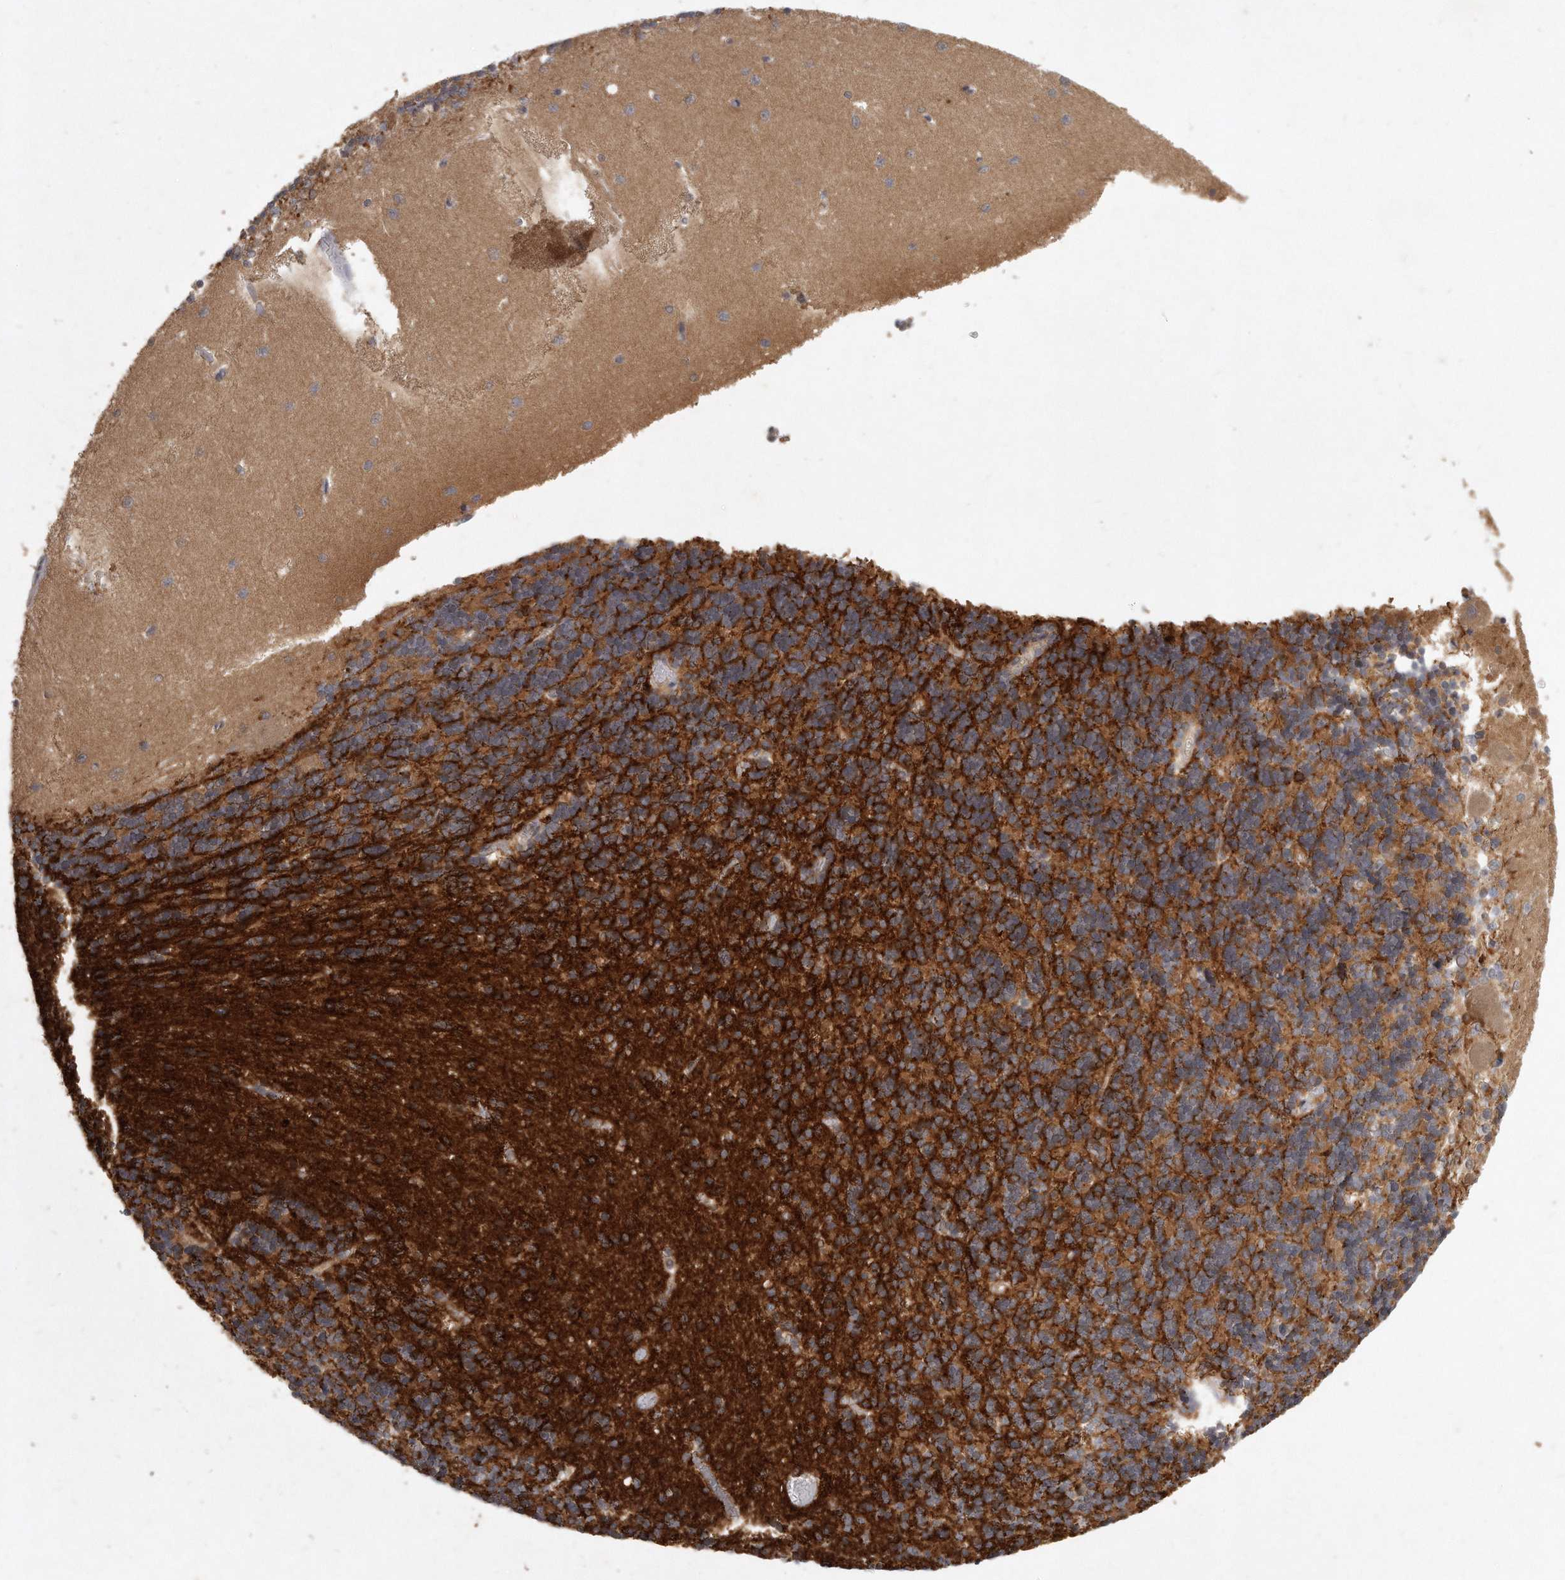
{"staining": {"intensity": "moderate", "quantity": "25%-75%", "location": "cytoplasmic/membranous"}, "tissue": "cerebellum", "cell_type": "Cells in granular layer", "image_type": "normal", "snomed": [{"axis": "morphology", "description": "Normal tissue, NOS"}, {"axis": "topography", "description": "Cerebellum"}], "caption": "This photomicrograph exhibits unremarkable cerebellum stained with immunohistochemistry (IHC) to label a protein in brown. The cytoplasmic/membranous of cells in granular layer show moderate positivity for the protein. Nuclei are counter-stained blue.", "gene": "LGALS8", "patient": {"sex": "male", "age": 37}}